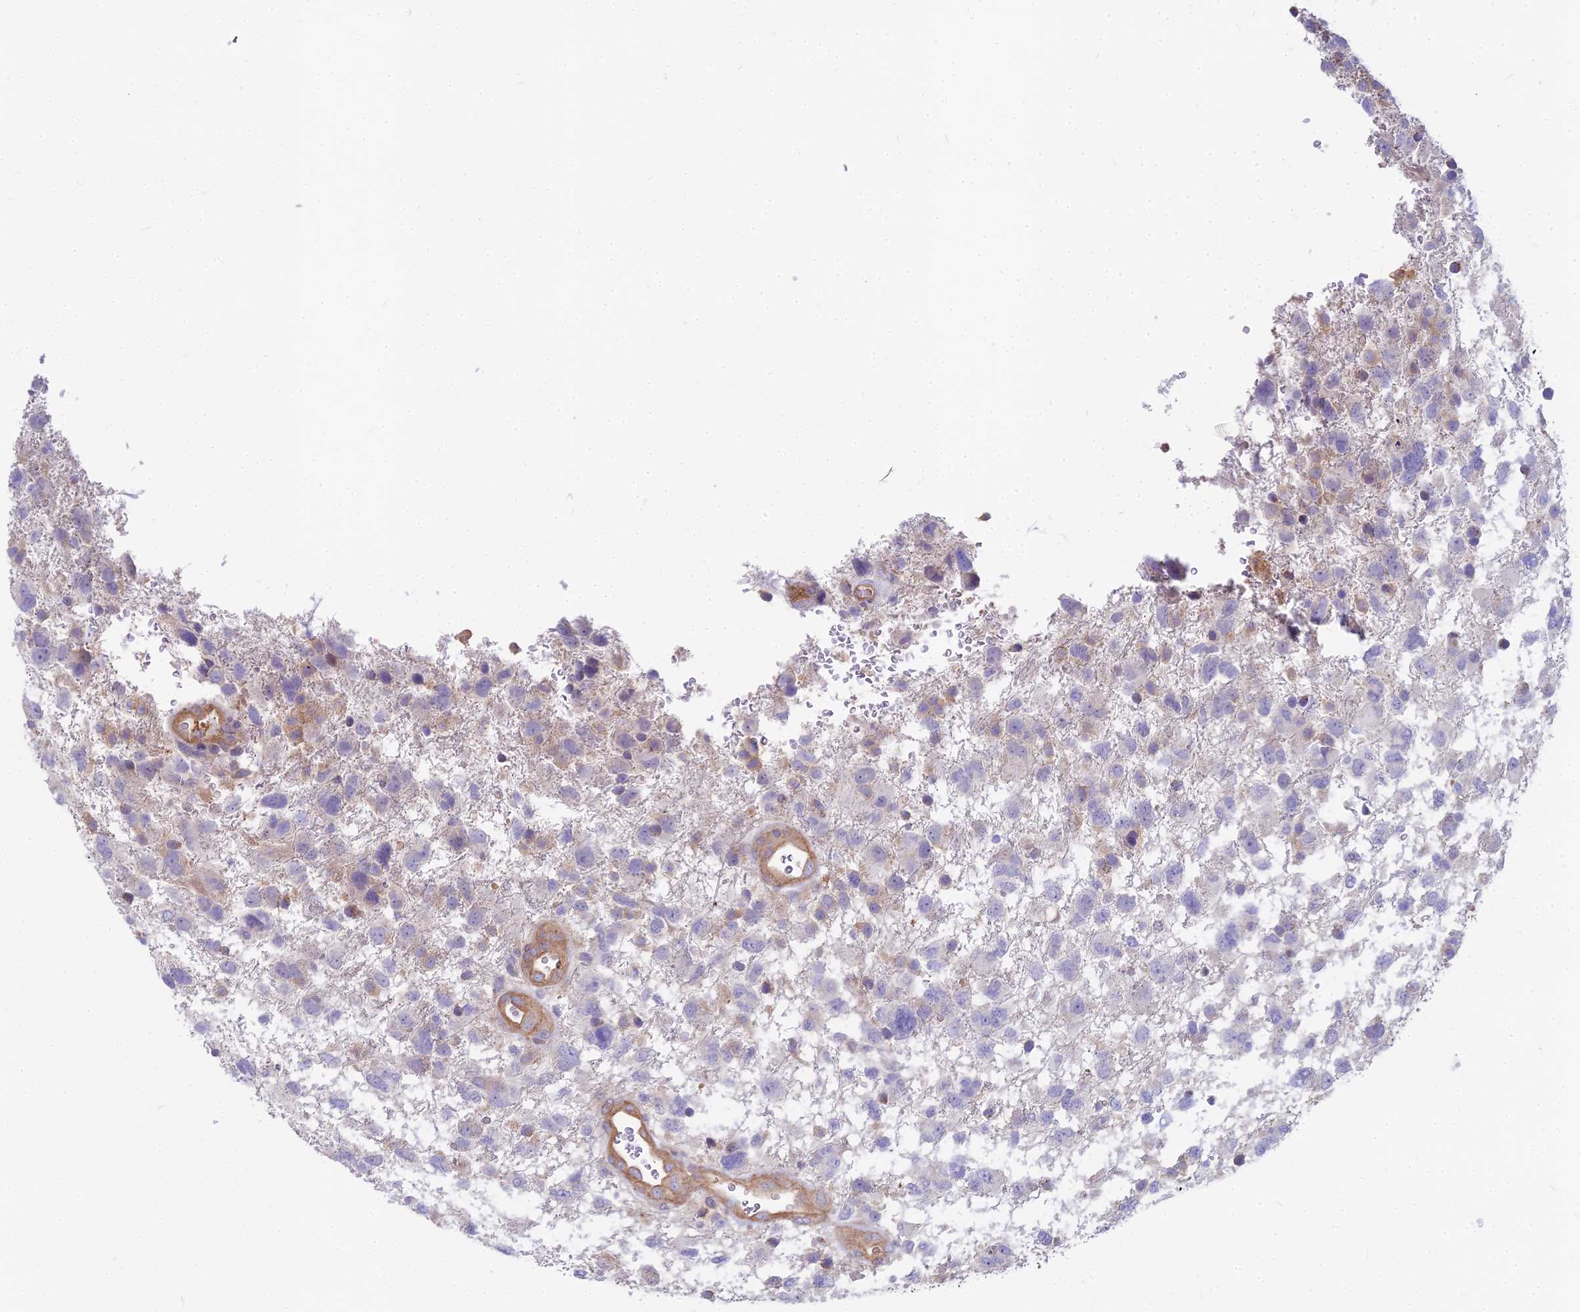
{"staining": {"intensity": "weak", "quantity": "<25%", "location": "cytoplasmic/membranous"}, "tissue": "glioma", "cell_type": "Tumor cells", "image_type": "cancer", "snomed": [{"axis": "morphology", "description": "Glioma, malignant, High grade"}, {"axis": "topography", "description": "Brain"}], "caption": "Immunohistochemical staining of human glioma shows no significant staining in tumor cells.", "gene": "HLA-DOA", "patient": {"sex": "male", "age": 61}}